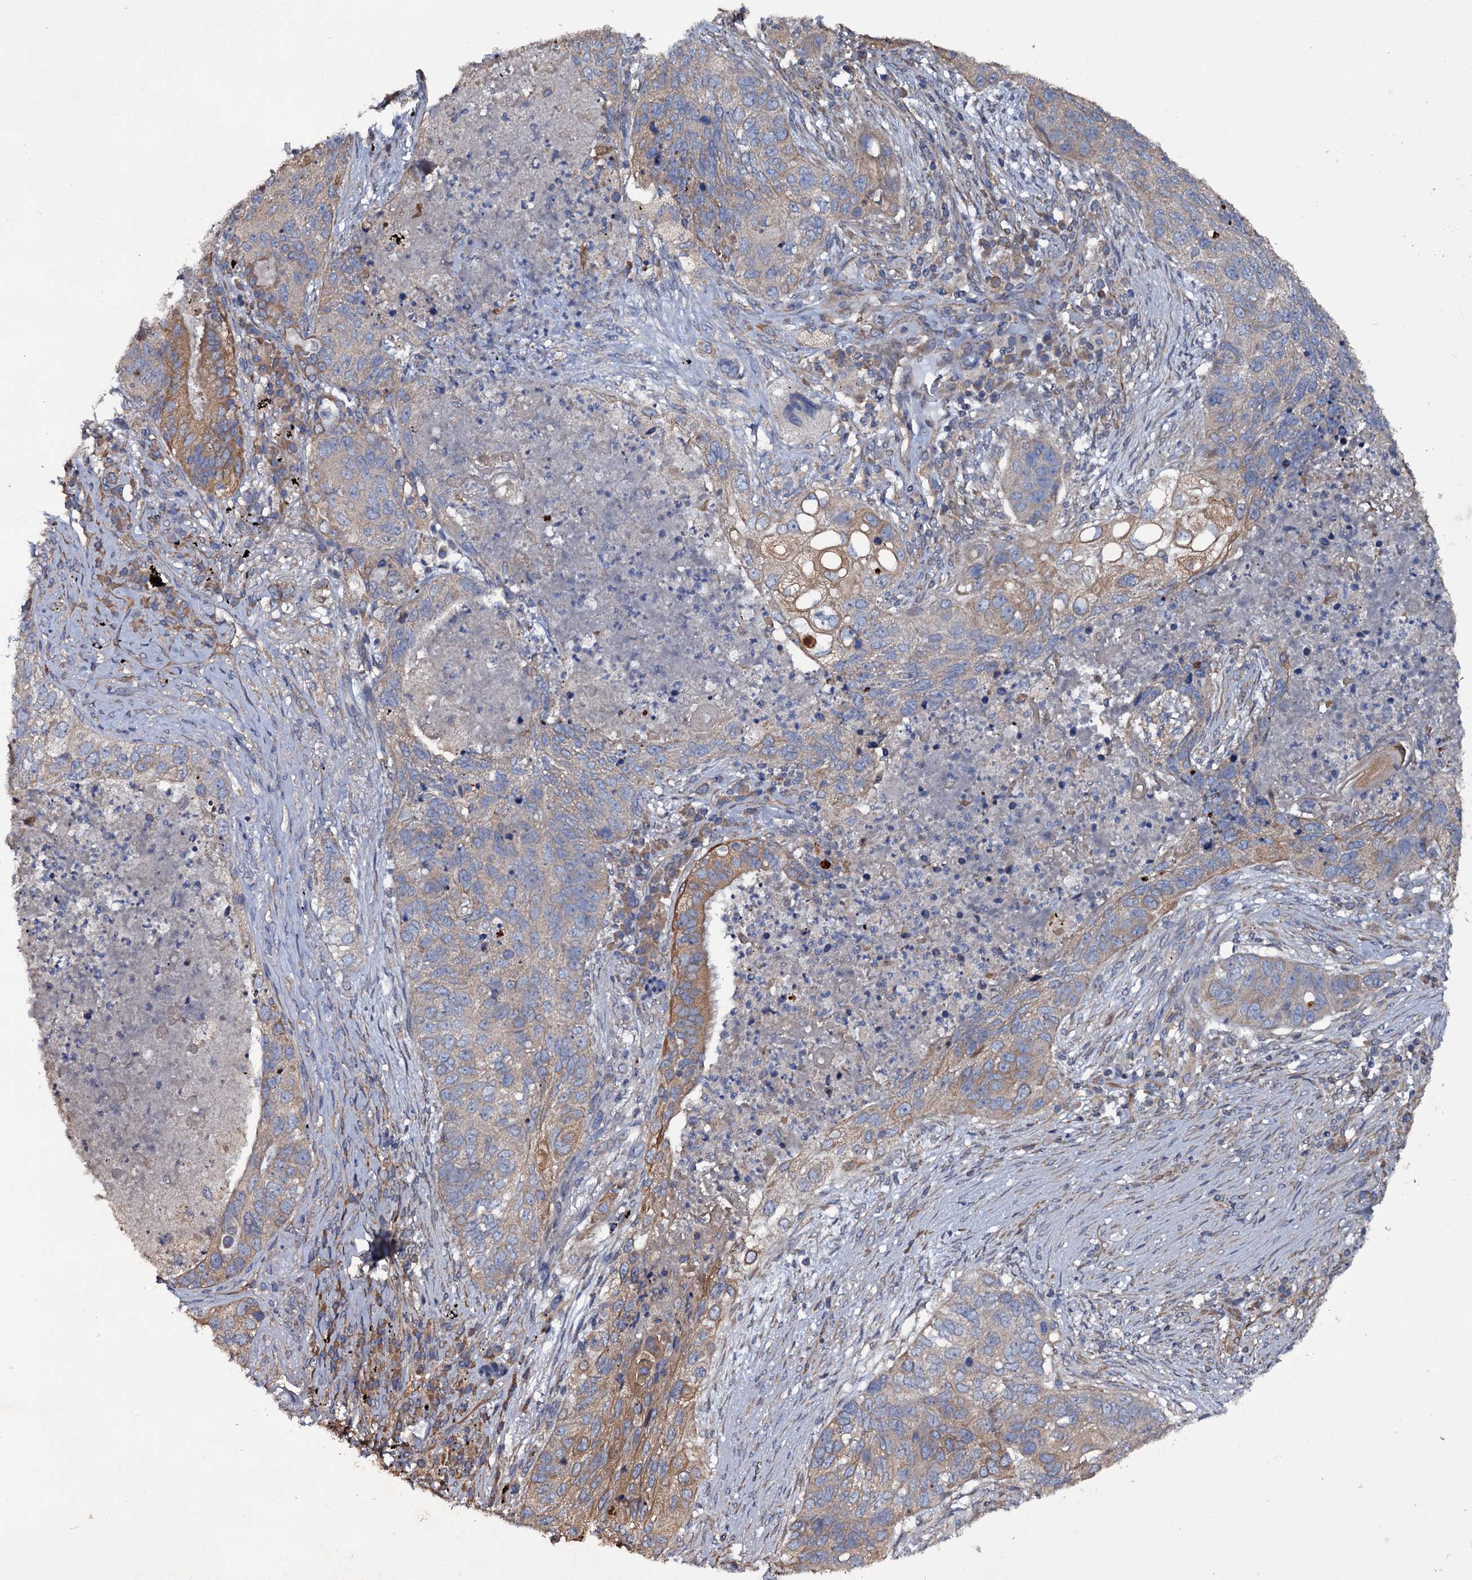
{"staining": {"intensity": "moderate", "quantity": "<25%", "location": "cytoplasmic/membranous"}, "tissue": "lung cancer", "cell_type": "Tumor cells", "image_type": "cancer", "snomed": [{"axis": "morphology", "description": "Squamous cell carcinoma, NOS"}, {"axis": "topography", "description": "Lung"}], "caption": "Squamous cell carcinoma (lung) stained with DAB (3,3'-diaminobenzidine) immunohistochemistry (IHC) shows low levels of moderate cytoplasmic/membranous positivity in about <25% of tumor cells.", "gene": "TTC23", "patient": {"sex": "female", "age": 63}}